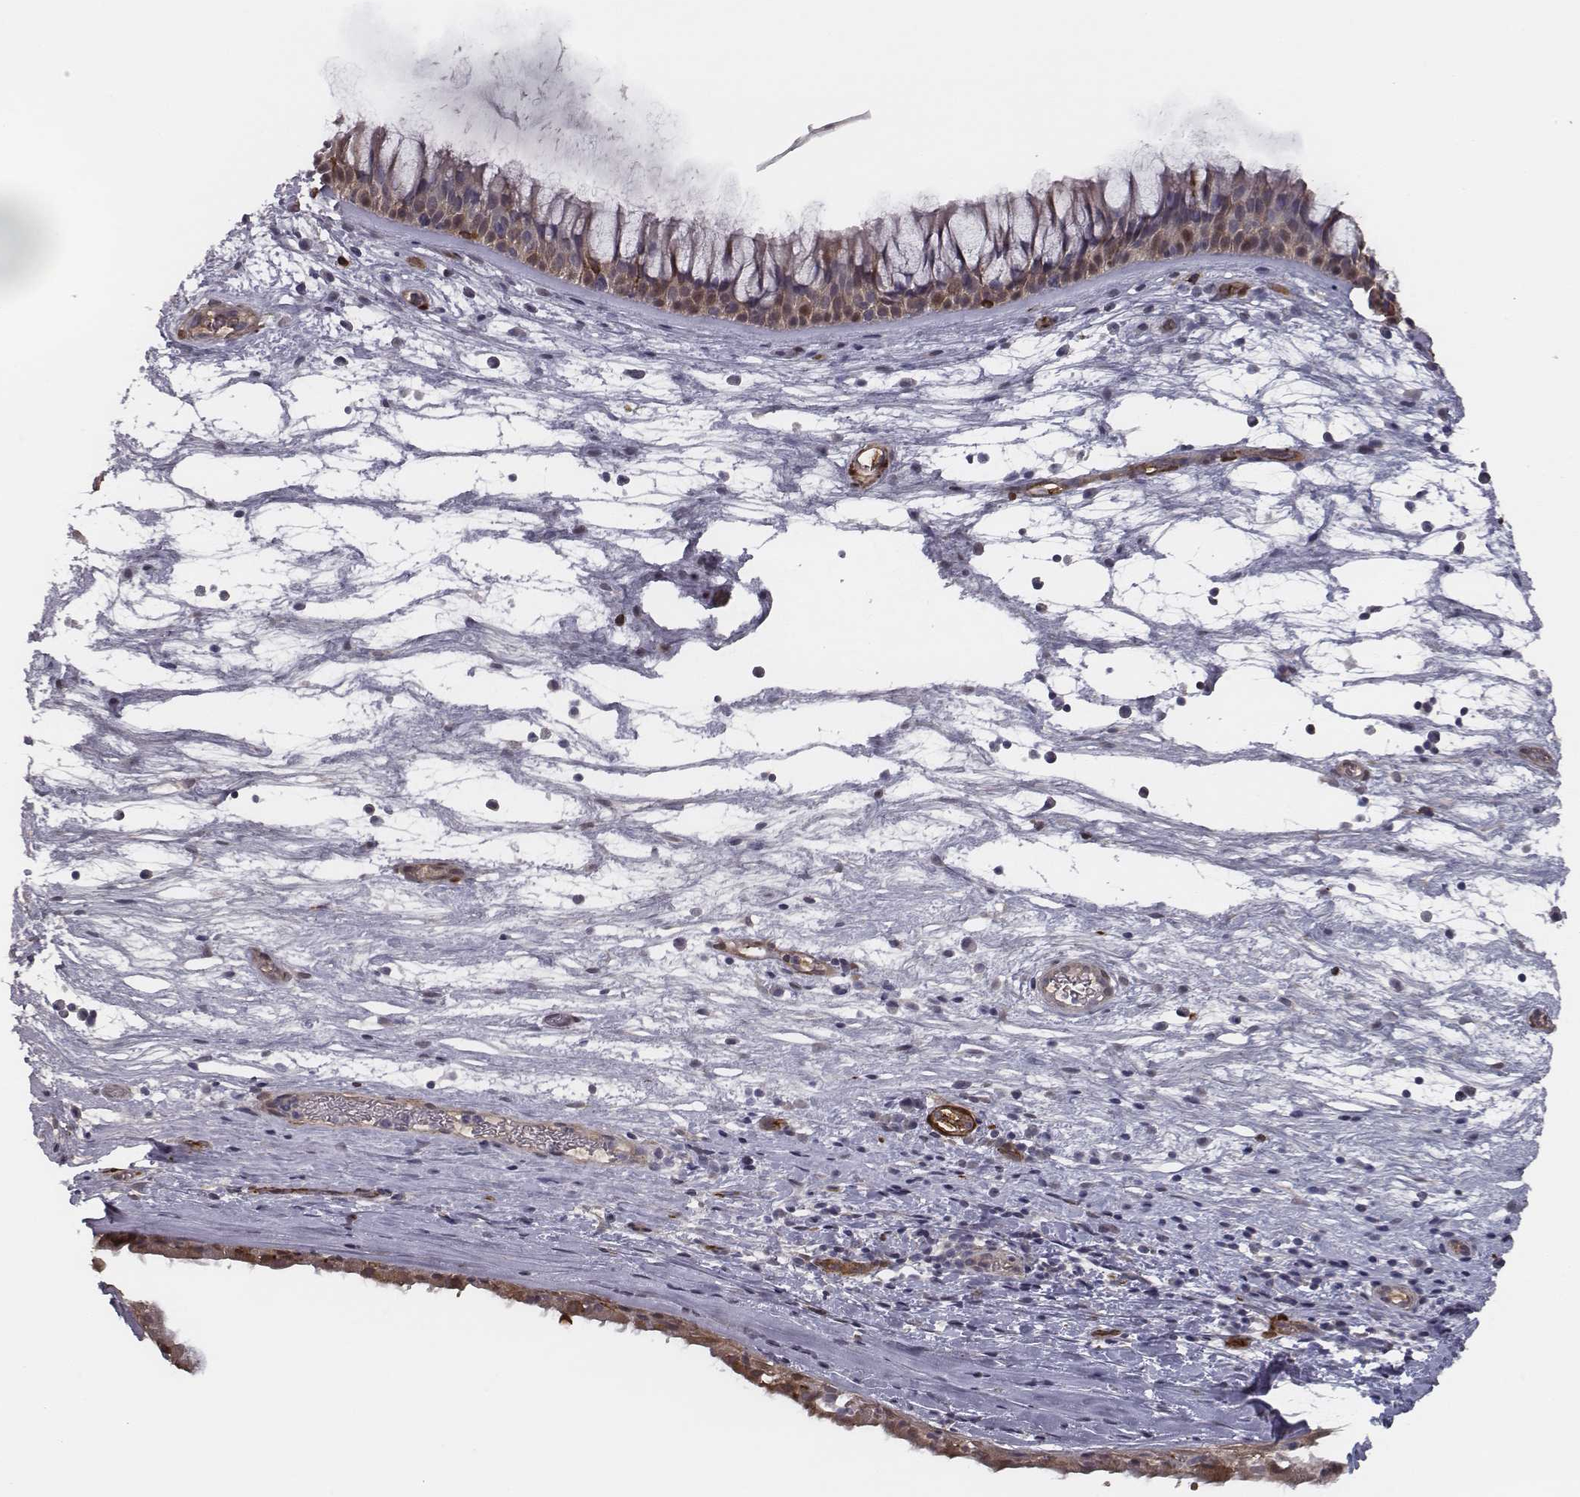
{"staining": {"intensity": "moderate", "quantity": "<25%", "location": "cytoplasmic/membranous,nuclear"}, "tissue": "nasopharynx", "cell_type": "Respiratory epithelial cells", "image_type": "normal", "snomed": [{"axis": "morphology", "description": "Normal tissue, NOS"}, {"axis": "topography", "description": "Nasopharynx"}], "caption": "The micrograph exhibits immunohistochemical staining of unremarkable nasopharynx. There is moderate cytoplasmic/membranous,nuclear positivity is present in about <25% of respiratory epithelial cells. (Brightfield microscopy of DAB IHC at high magnification).", "gene": "ISYNA1", "patient": {"sex": "male", "age": 74}}